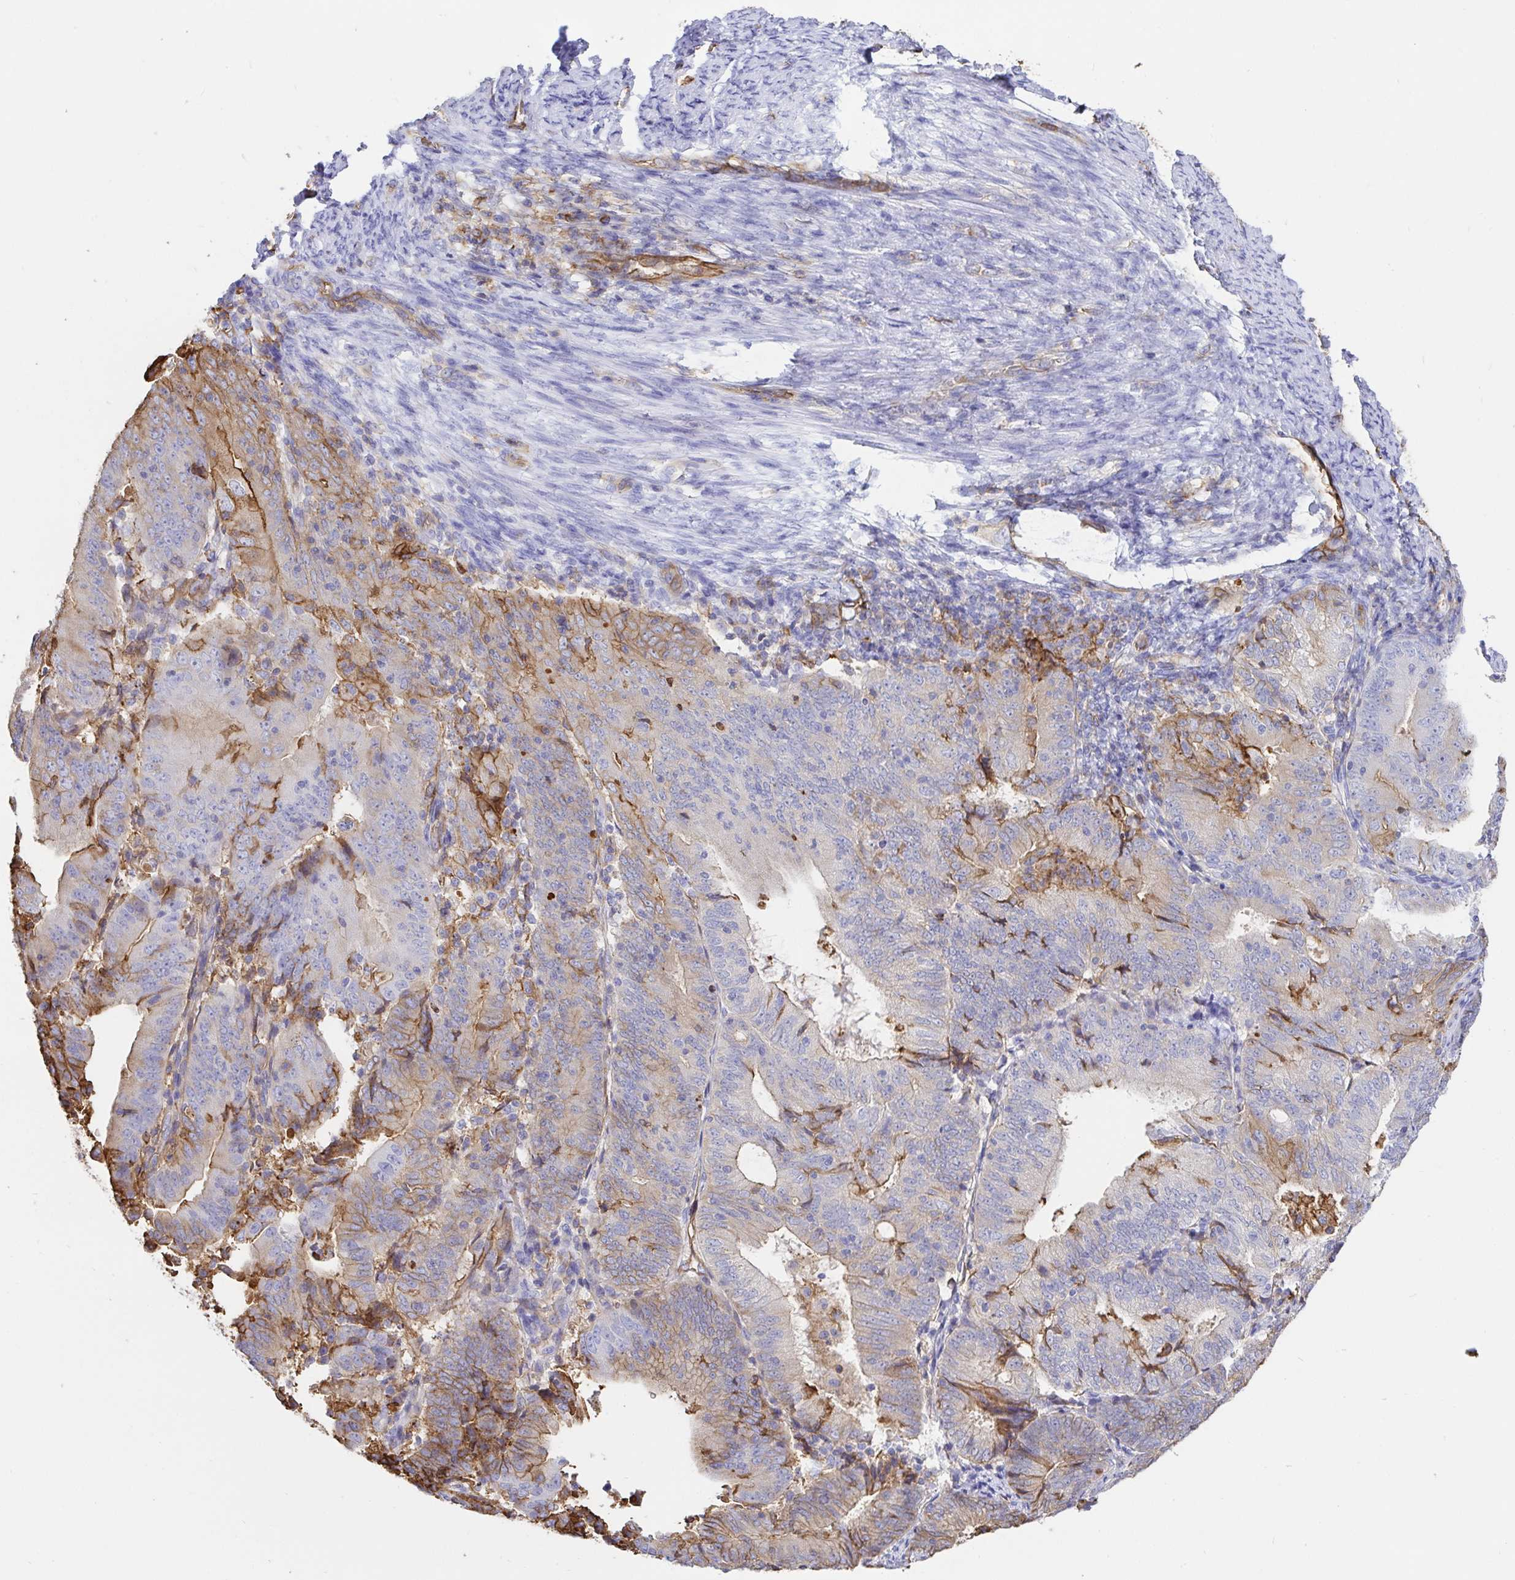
{"staining": {"intensity": "moderate", "quantity": "<25%", "location": "cytoplasmic/membranous"}, "tissue": "endometrial cancer", "cell_type": "Tumor cells", "image_type": "cancer", "snomed": [{"axis": "morphology", "description": "Adenocarcinoma, NOS"}, {"axis": "topography", "description": "Endometrium"}], "caption": "Protein analysis of endometrial cancer (adenocarcinoma) tissue exhibits moderate cytoplasmic/membranous expression in about <25% of tumor cells.", "gene": "ANXA2", "patient": {"sex": "female", "age": 70}}